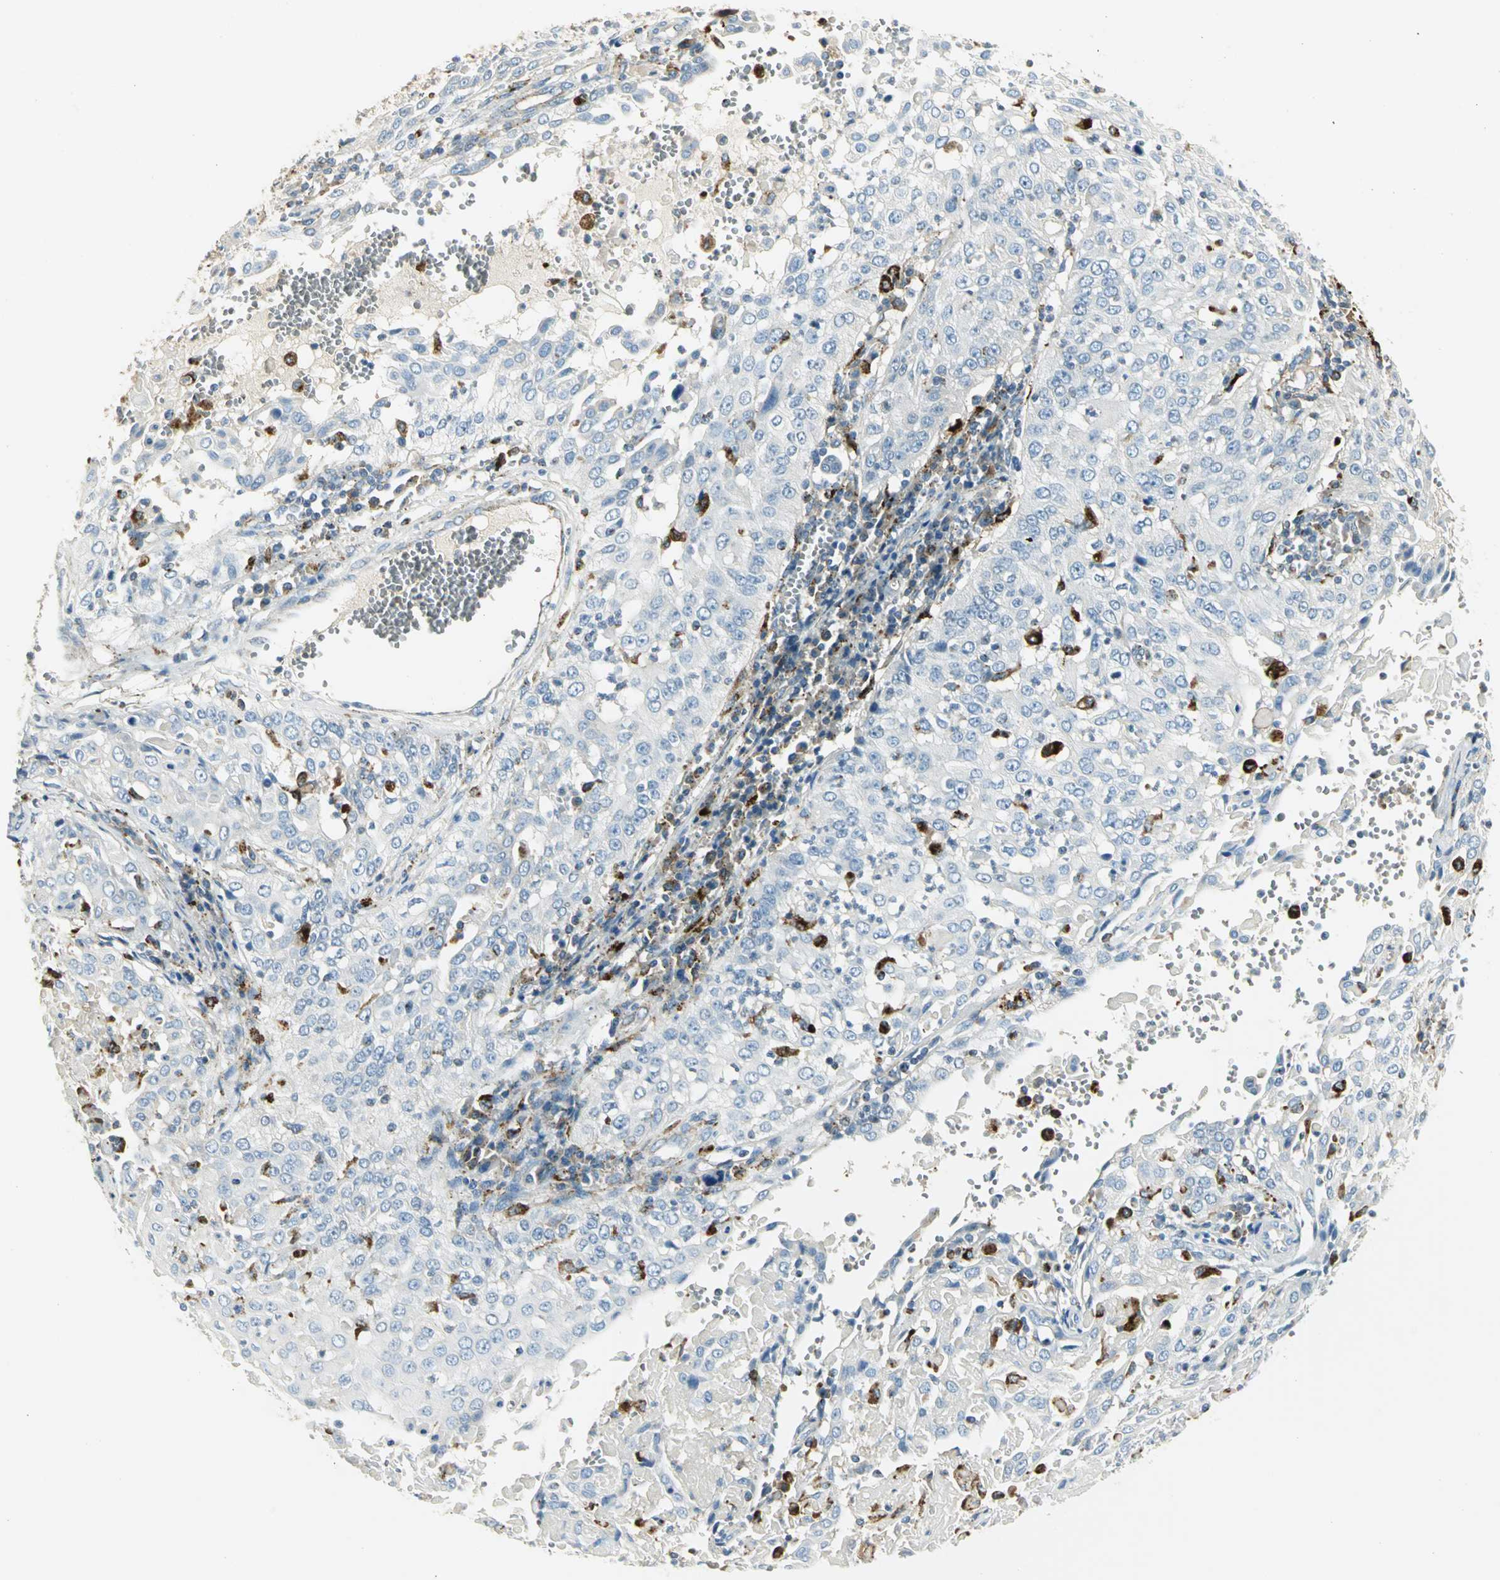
{"staining": {"intensity": "weak", "quantity": "25%-75%", "location": "cytoplasmic/membranous"}, "tissue": "cervical cancer", "cell_type": "Tumor cells", "image_type": "cancer", "snomed": [{"axis": "morphology", "description": "Squamous cell carcinoma, NOS"}, {"axis": "topography", "description": "Cervix"}], "caption": "Cervical cancer stained for a protein (brown) shows weak cytoplasmic/membranous positive expression in about 25%-75% of tumor cells.", "gene": "ARSA", "patient": {"sex": "female", "age": 39}}